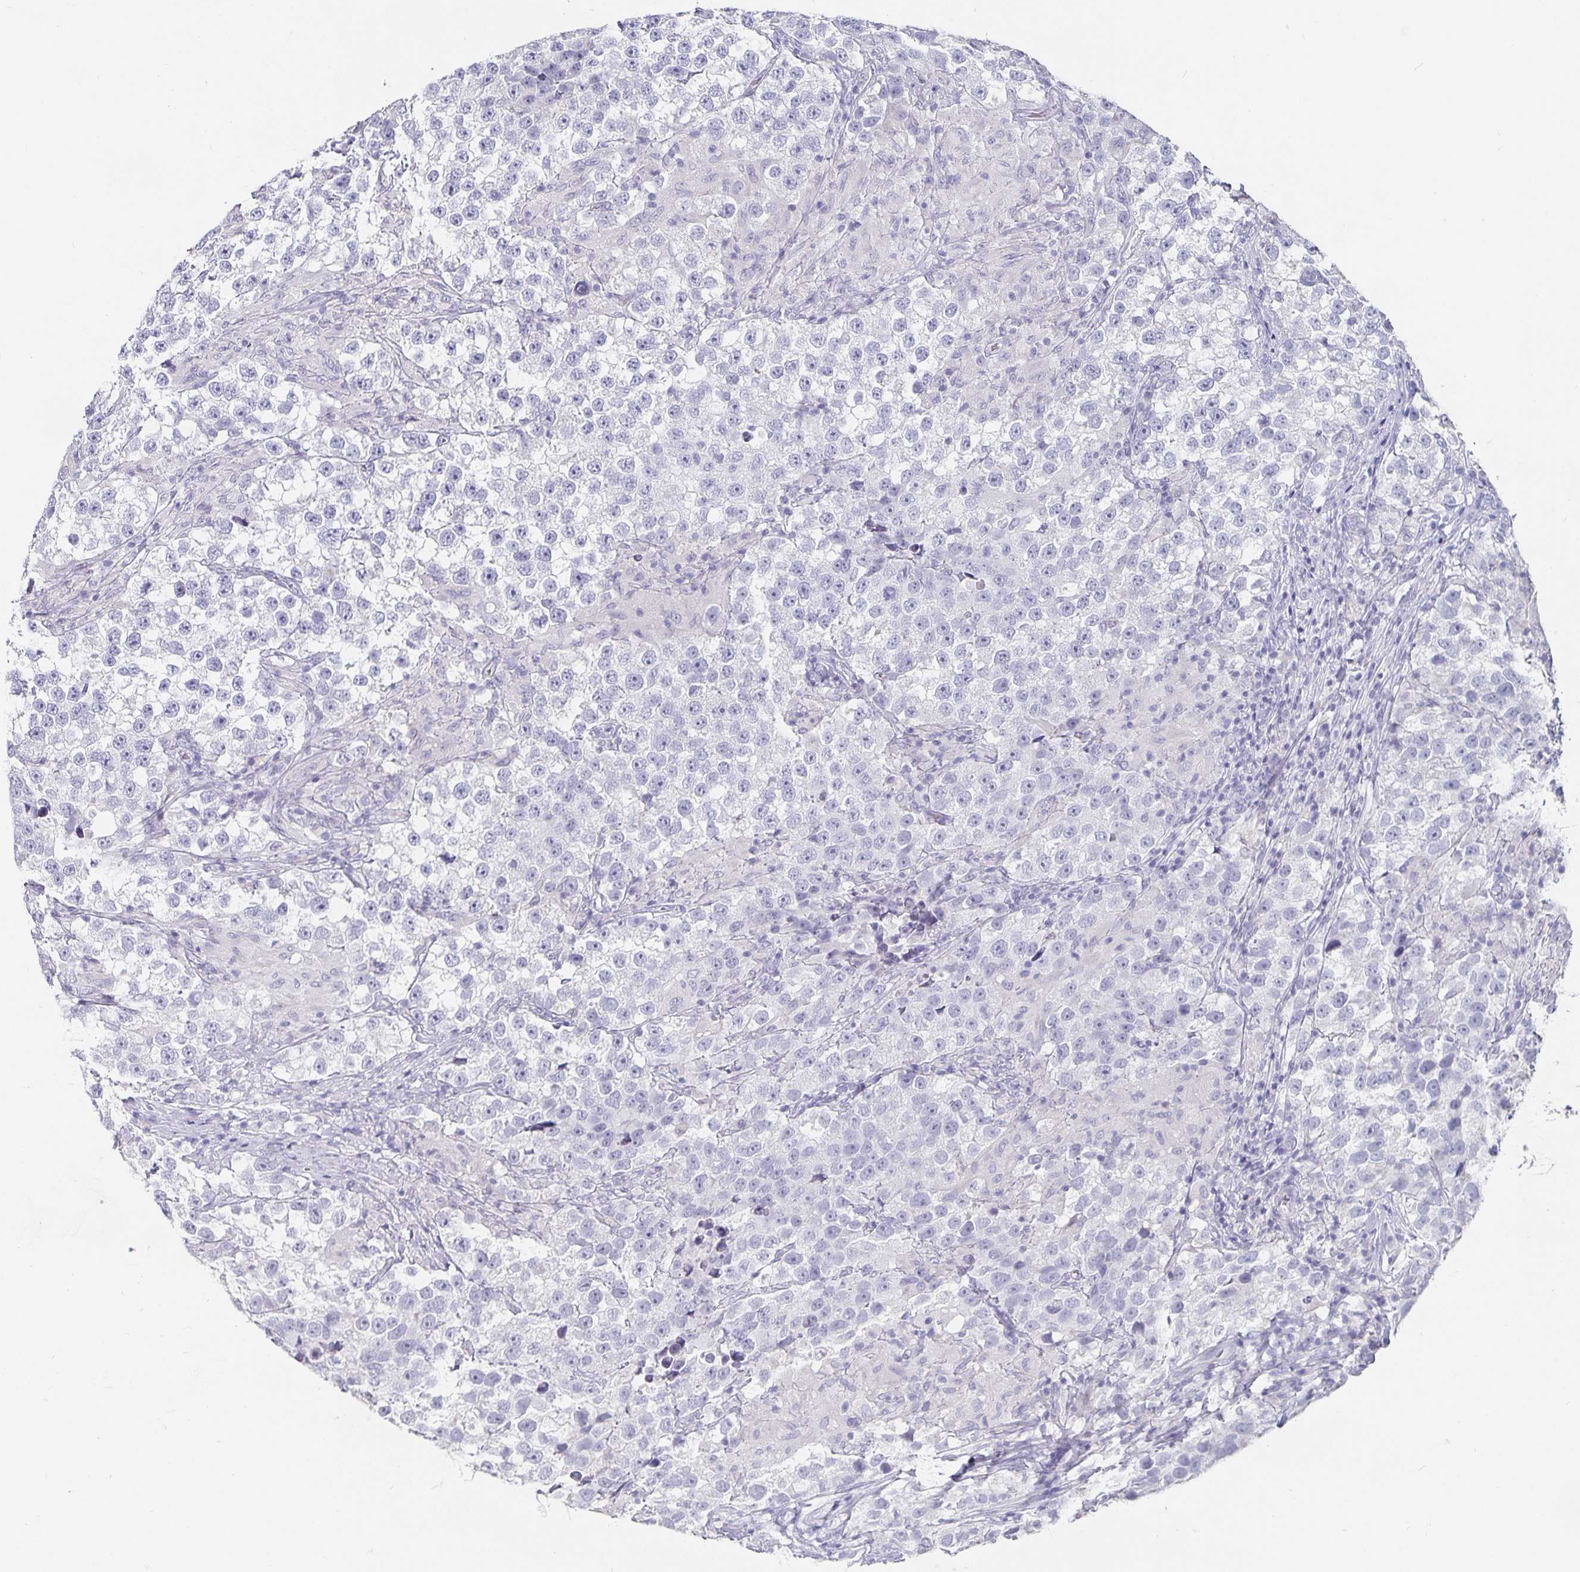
{"staining": {"intensity": "negative", "quantity": "none", "location": "none"}, "tissue": "testis cancer", "cell_type": "Tumor cells", "image_type": "cancer", "snomed": [{"axis": "morphology", "description": "Seminoma, NOS"}, {"axis": "topography", "description": "Testis"}], "caption": "Immunohistochemical staining of human testis cancer (seminoma) exhibits no significant expression in tumor cells.", "gene": "CHGA", "patient": {"sex": "male", "age": 46}}